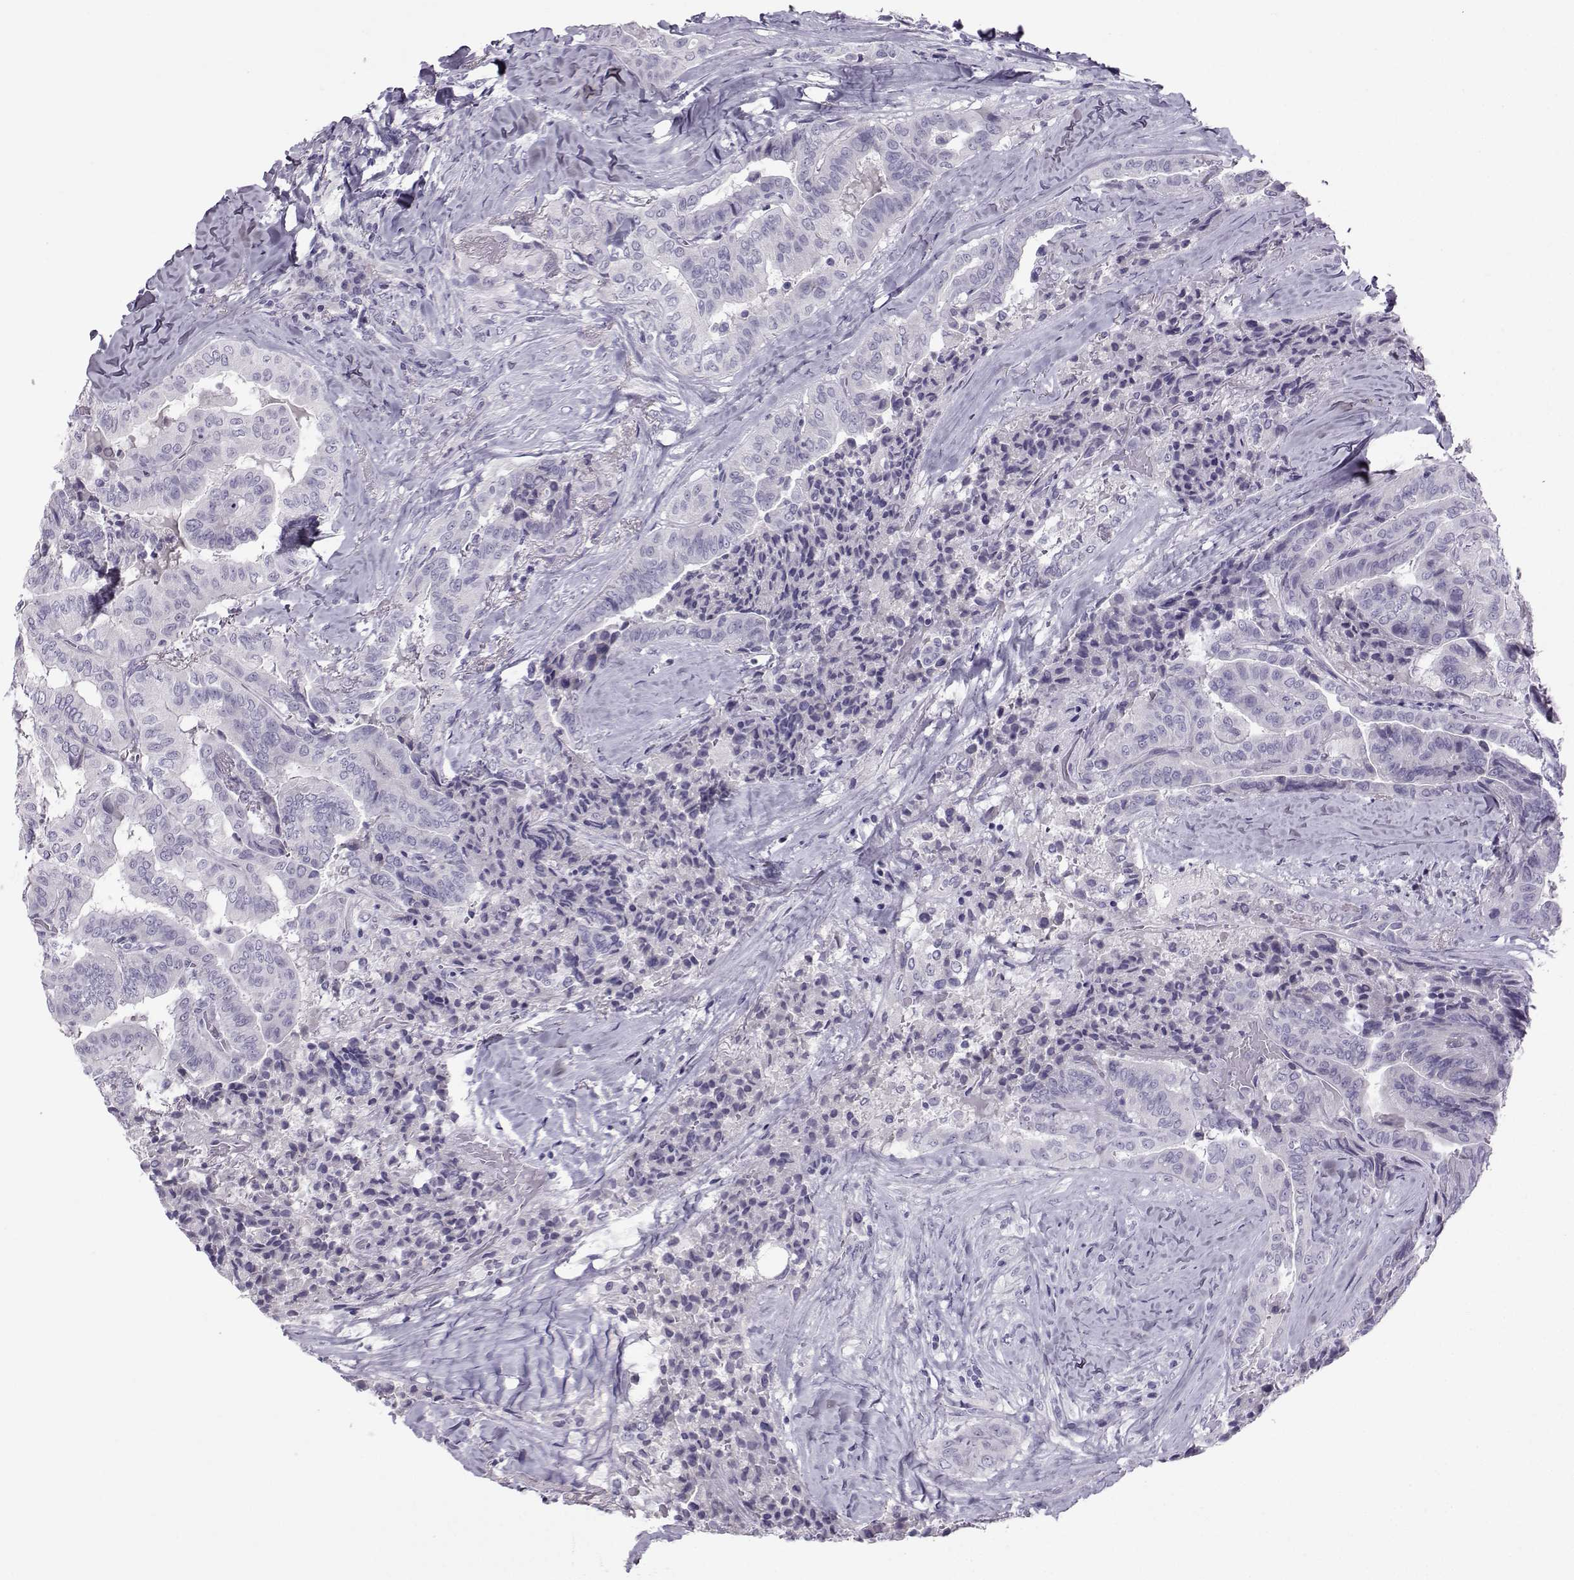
{"staining": {"intensity": "negative", "quantity": "none", "location": "none"}, "tissue": "thyroid cancer", "cell_type": "Tumor cells", "image_type": "cancer", "snomed": [{"axis": "morphology", "description": "Papillary adenocarcinoma, NOS"}, {"axis": "topography", "description": "Thyroid gland"}], "caption": "DAB immunohistochemical staining of human papillary adenocarcinoma (thyroid) reveals no significant expression in tumor cells.", "gene": "ARMC2", "patient": {"sex": "female", "age": 68}}